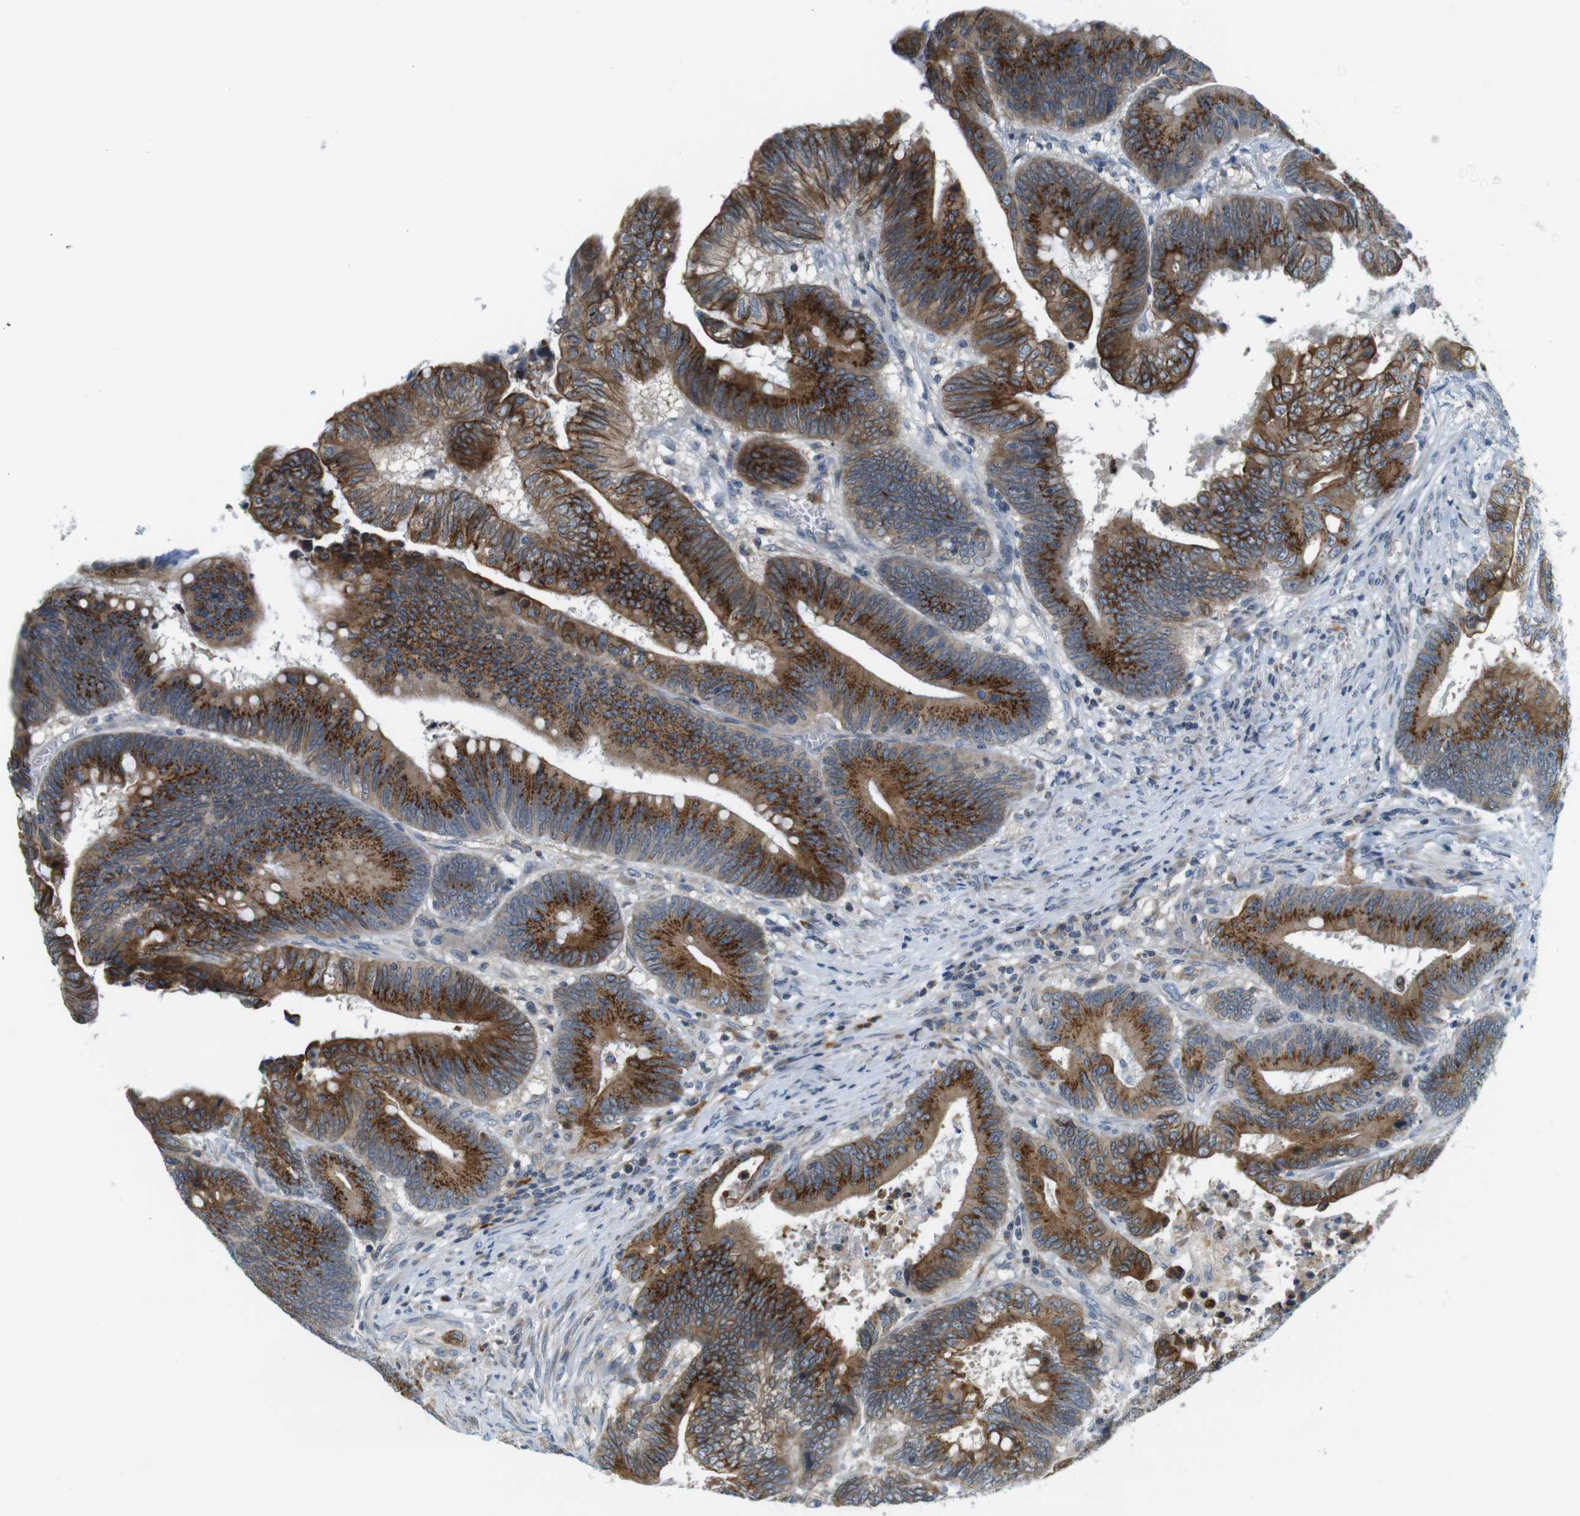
{"staining": {"intensity": "strong", "quantity": ">75%", "location": "cytoplasmic/membranous"}, "tissue": "colorectal cancer", "cell_type": "Tumor cells", "image_type": "cancer", "snomed": [{"axis": "morphology", "description": "Adenocarcinoma, NOS"}, {"axis": "topography", "description": "Colon"}], "caption": "An immunohistochemistry photomicrograph of neoplastic tissue is shown. Protein staining in brown shows strong cytoplasmic/membranous positivity in colorectal adenocarcinoma within tumor cells. (IHC, brightfield microscopy, high magnification).", "gene": "ZDHHC3", "patient": {"sex": "male", "age": 45}}